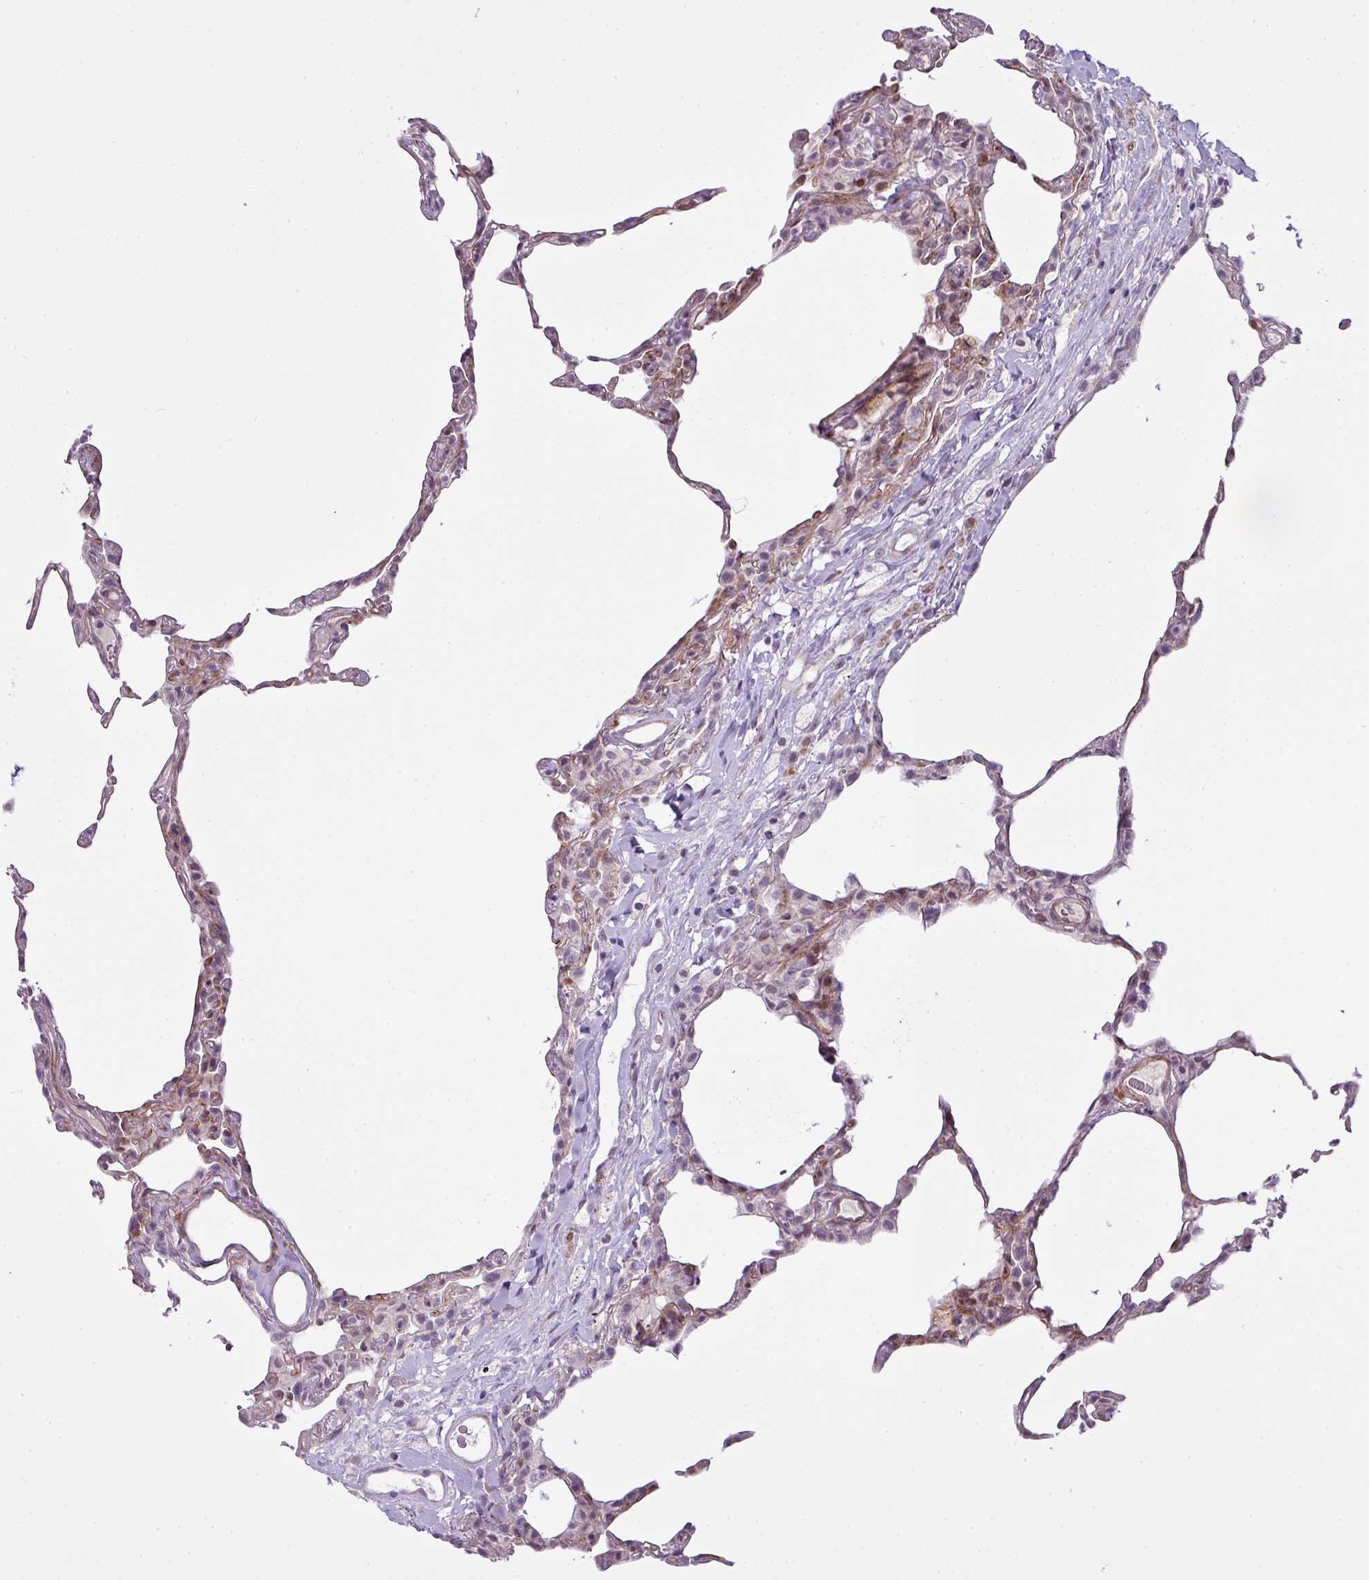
{"staining": {"intensity": "moderate", "quantity": "<25%", "location": "nuclear"}, "tissue": "lung", "cell_type": "Alveolar cells", "image_type": "normal", "snomed": [{"axis": "morphology", "description": "Normal tissue, NOS"}, {"axis": "topography", "description": "Lung"}], "caption": "IHC photomicrograph of benign lung stained for a protein (brown), which reveals low levels of moderate nuclear positivity in about <25% of alveolar cells.", "gene": "ZNF688", "patient": {"sex": "female", "age": 57}}